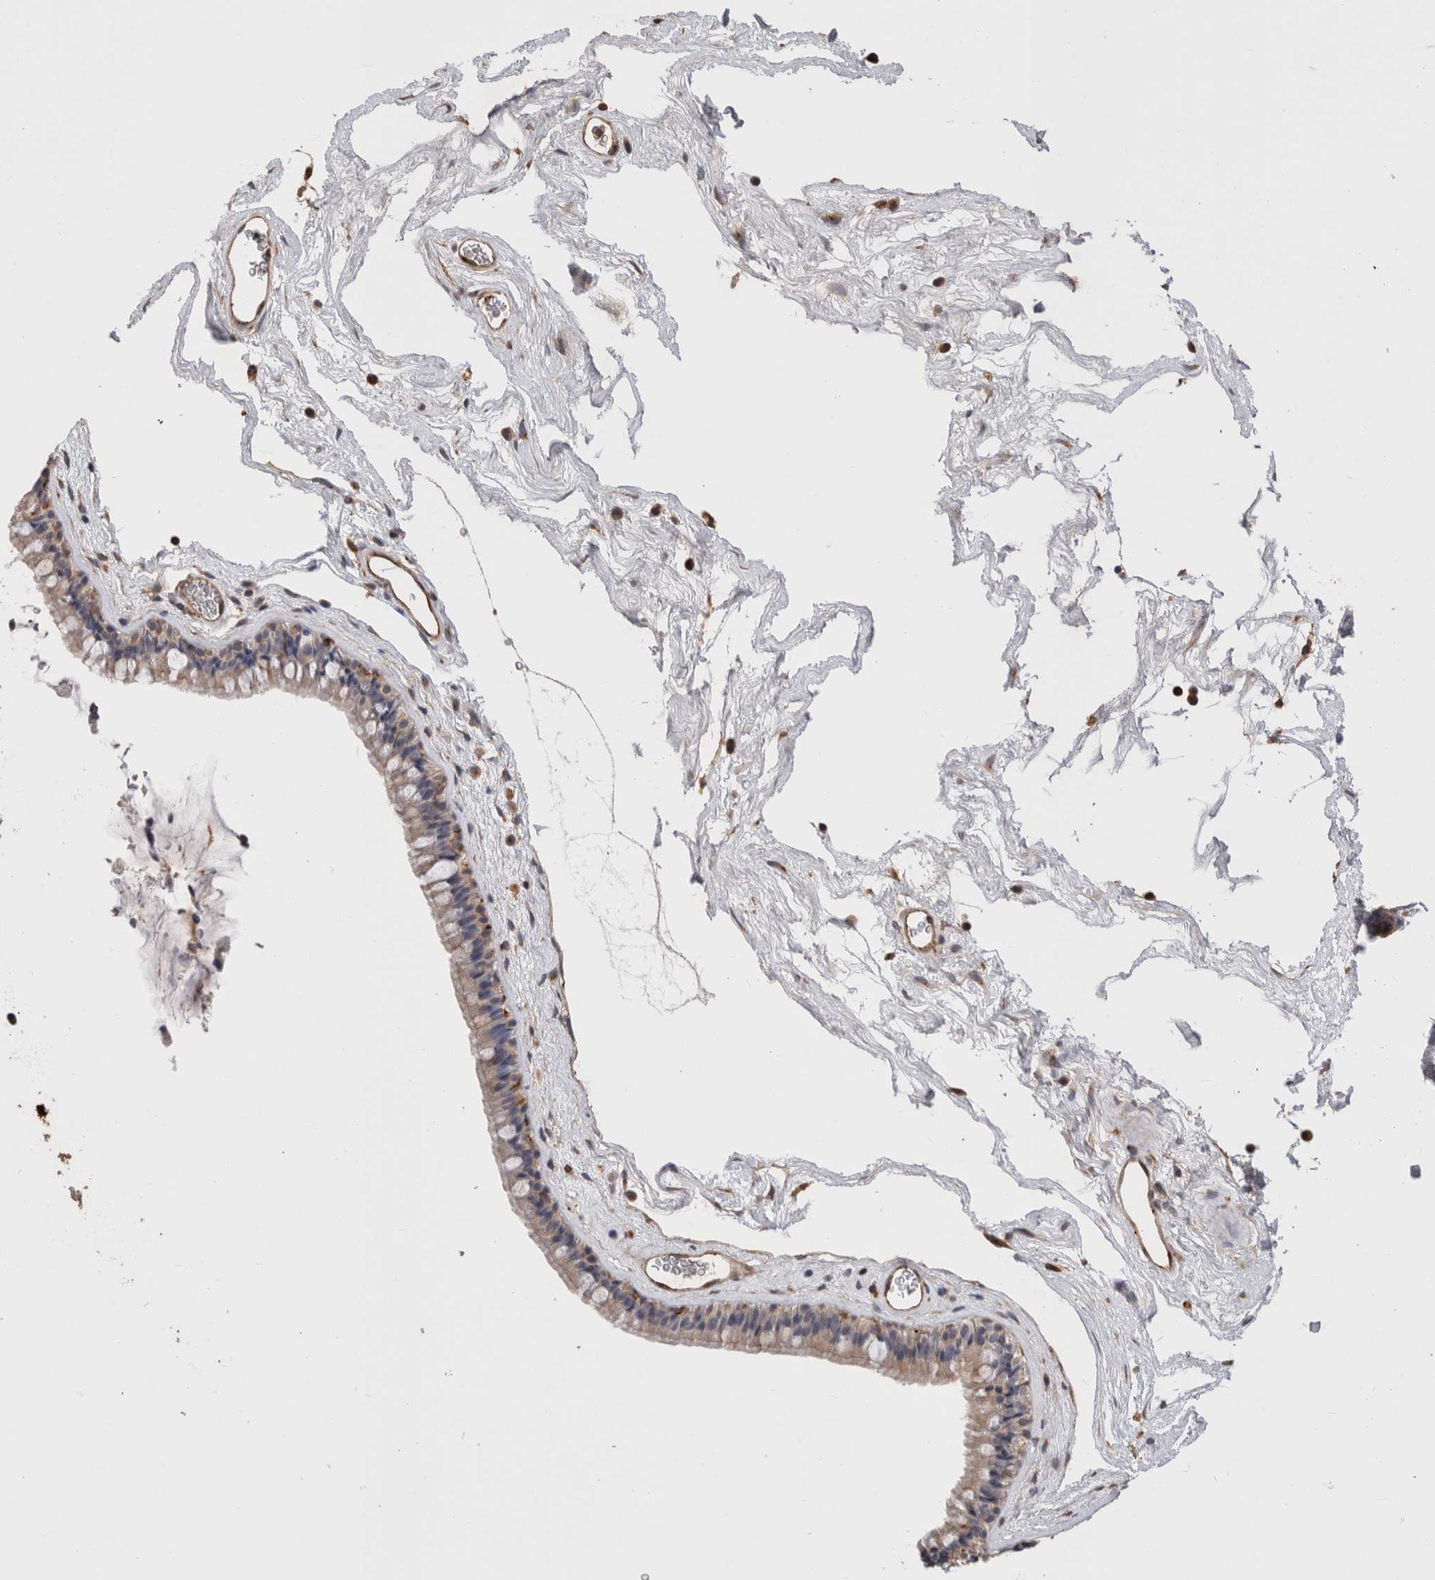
{"staining": {"intensity": "moderate", "quantity": "<25%", "location": "cytoplasmic/membranous"}, "tissue": "nasopharynx", "cell_type": "Respiratory epithelial cells", "image_type": "normal", "snomed": [{"axis": "morphology", "description": "Normal tissue, NOS"}, {"axis": "morphology", "description": "Inflammation, NOS"}, {"axis": "topography", "description": "Nasopharynx"}], "caption": "Immunohistochemical staining of unremarkable human nasopharynx demonstrates <25% levels of moderate cytoplasmic/membranous protein staining in approximately <25% of respiratory epithelial cells. (Brightfield microscopy of DAB IHC at high magnification).", "gene": "BNIP2", "patient": {"sex": "male", "age": 48}}